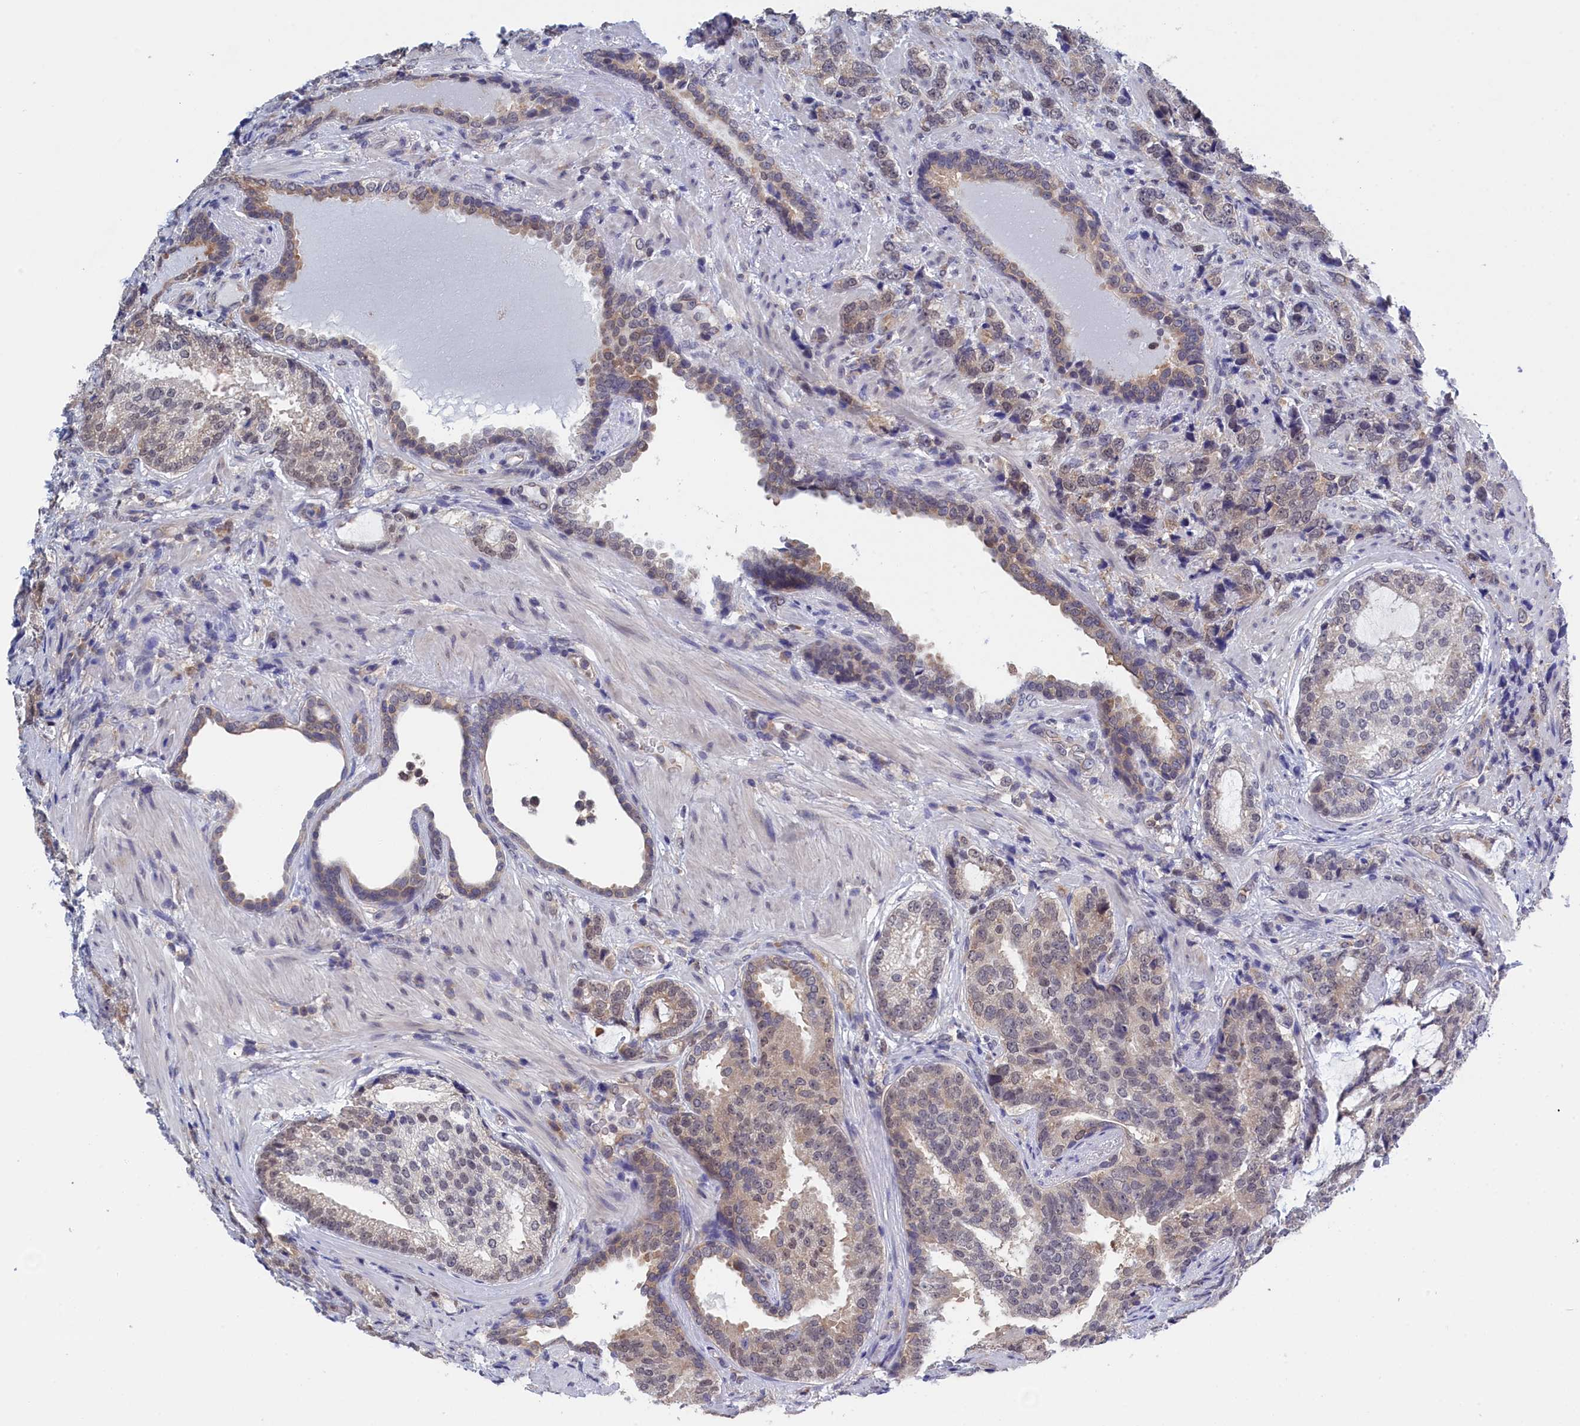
{"staining": {"intensity": "weak", "quantity": "<25%", "location": "cytoplasmic/membranous,nuclear"}, "tissue": "prostate cancer", "cell_type": "Tumor cells", "image_type": "cancer", "snomed": [{"axis": "morphology", "description": "Adenocarcinoma, High grade"}, {"axis": "topography", "description": "Prostate"}], "caption": "Prostate adenocarcinoma (high-grade) was stained to show a protein in brown. There is no significant positivity in tumor cells.", "gene": "PGP", "patient": {"sex": "male", "age": 67}}